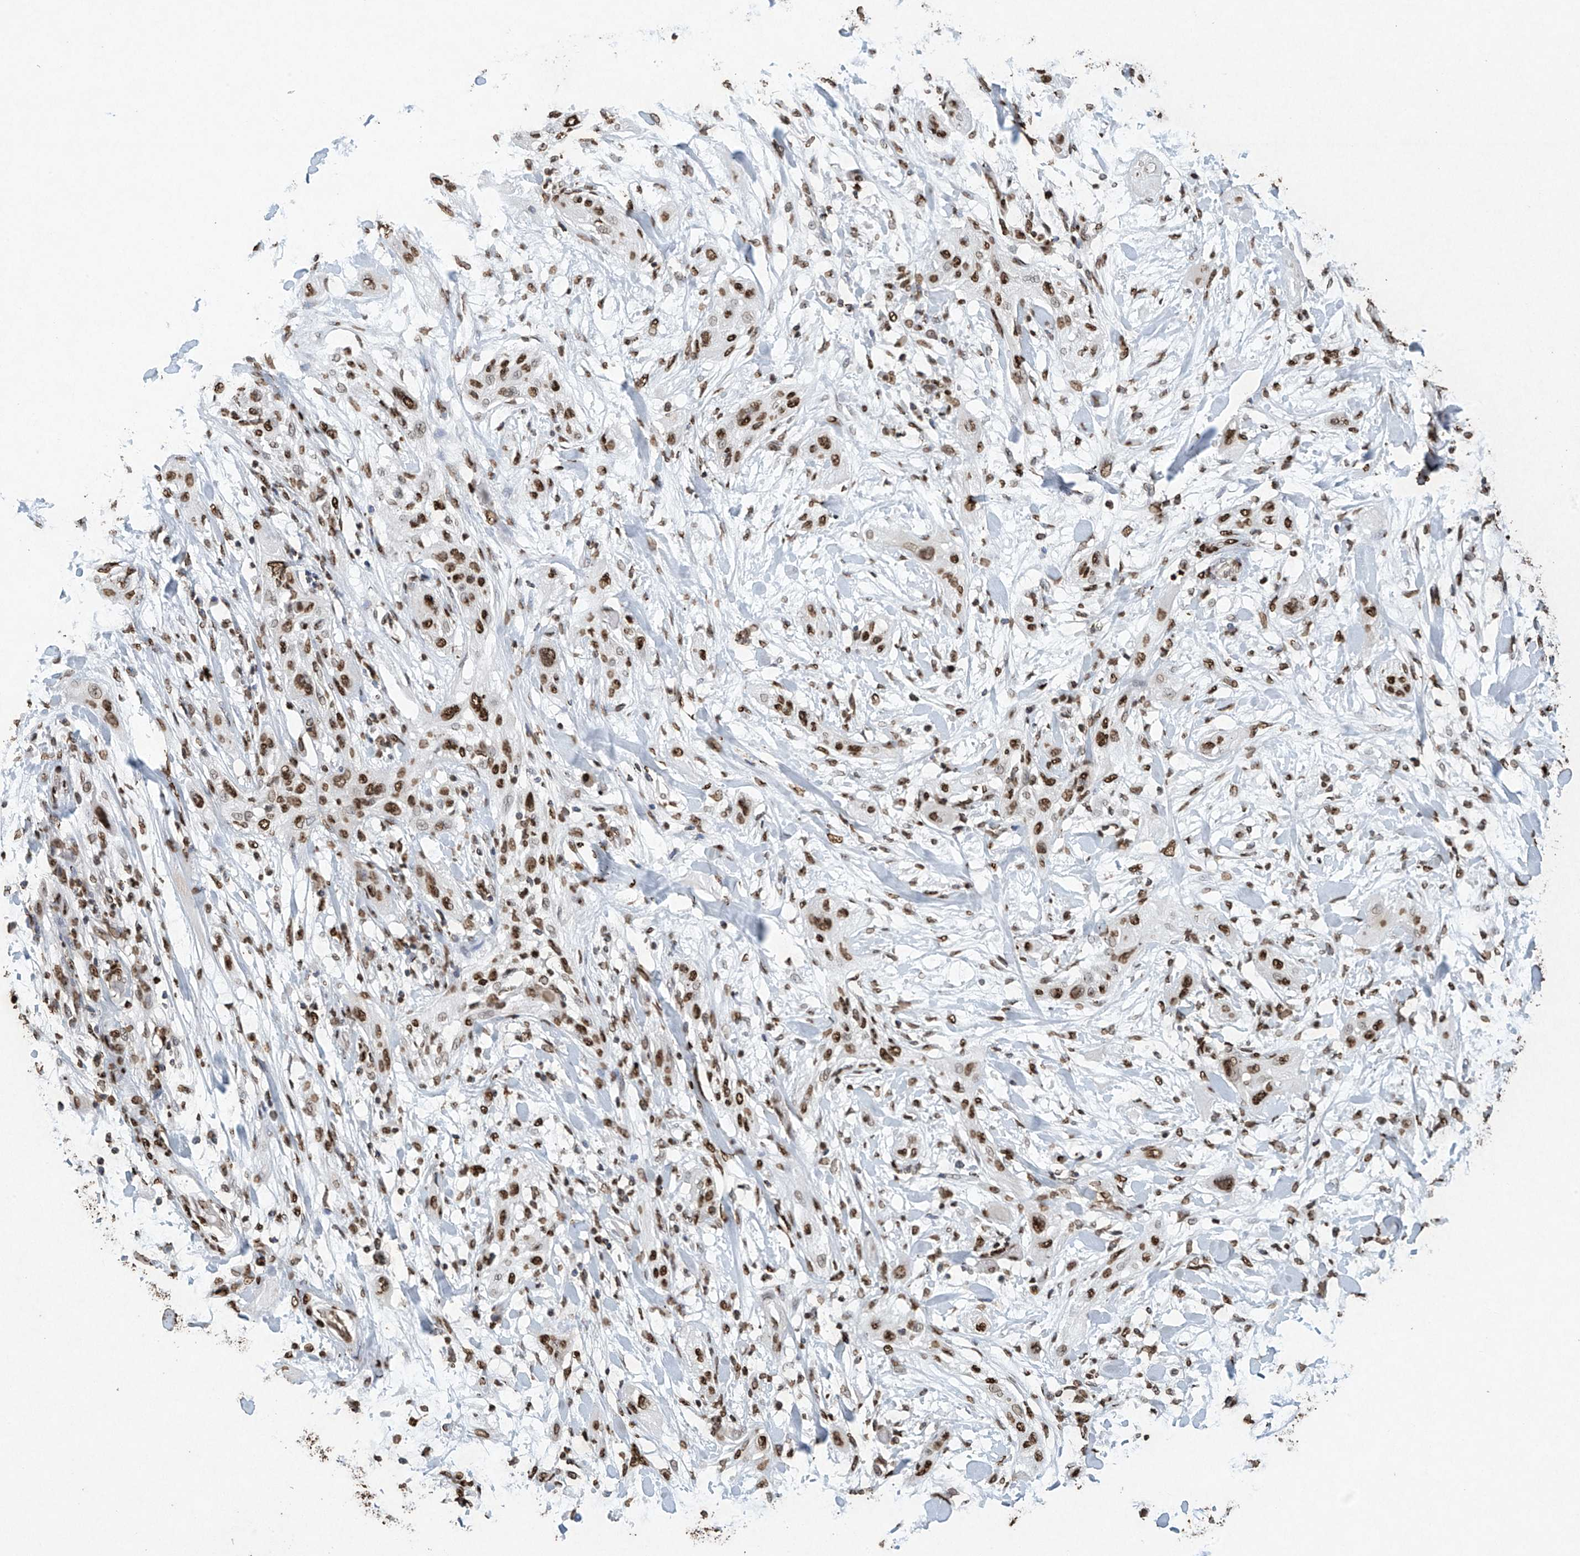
{"staining": {"intensity": "moderate", "quantity": ">75%", "location": "nuclear"}, "tissue": "lung cancer", "cell_type": "Tumor cells", "image_type": "cancer", "snomed": [{"axis": "morphology", "description": "Squamous cell carcinoma, NOS"}, {"axis": "topography", "description": "Lung"}], "caption": "Lung cancer (squamous cell carcinoma) stained with a brown dye exhibits moderate nuclear positive staining in about >75% of tumor cells.", "gene": "H3-3A", "patient": {"sex": "female", "age": 47}}